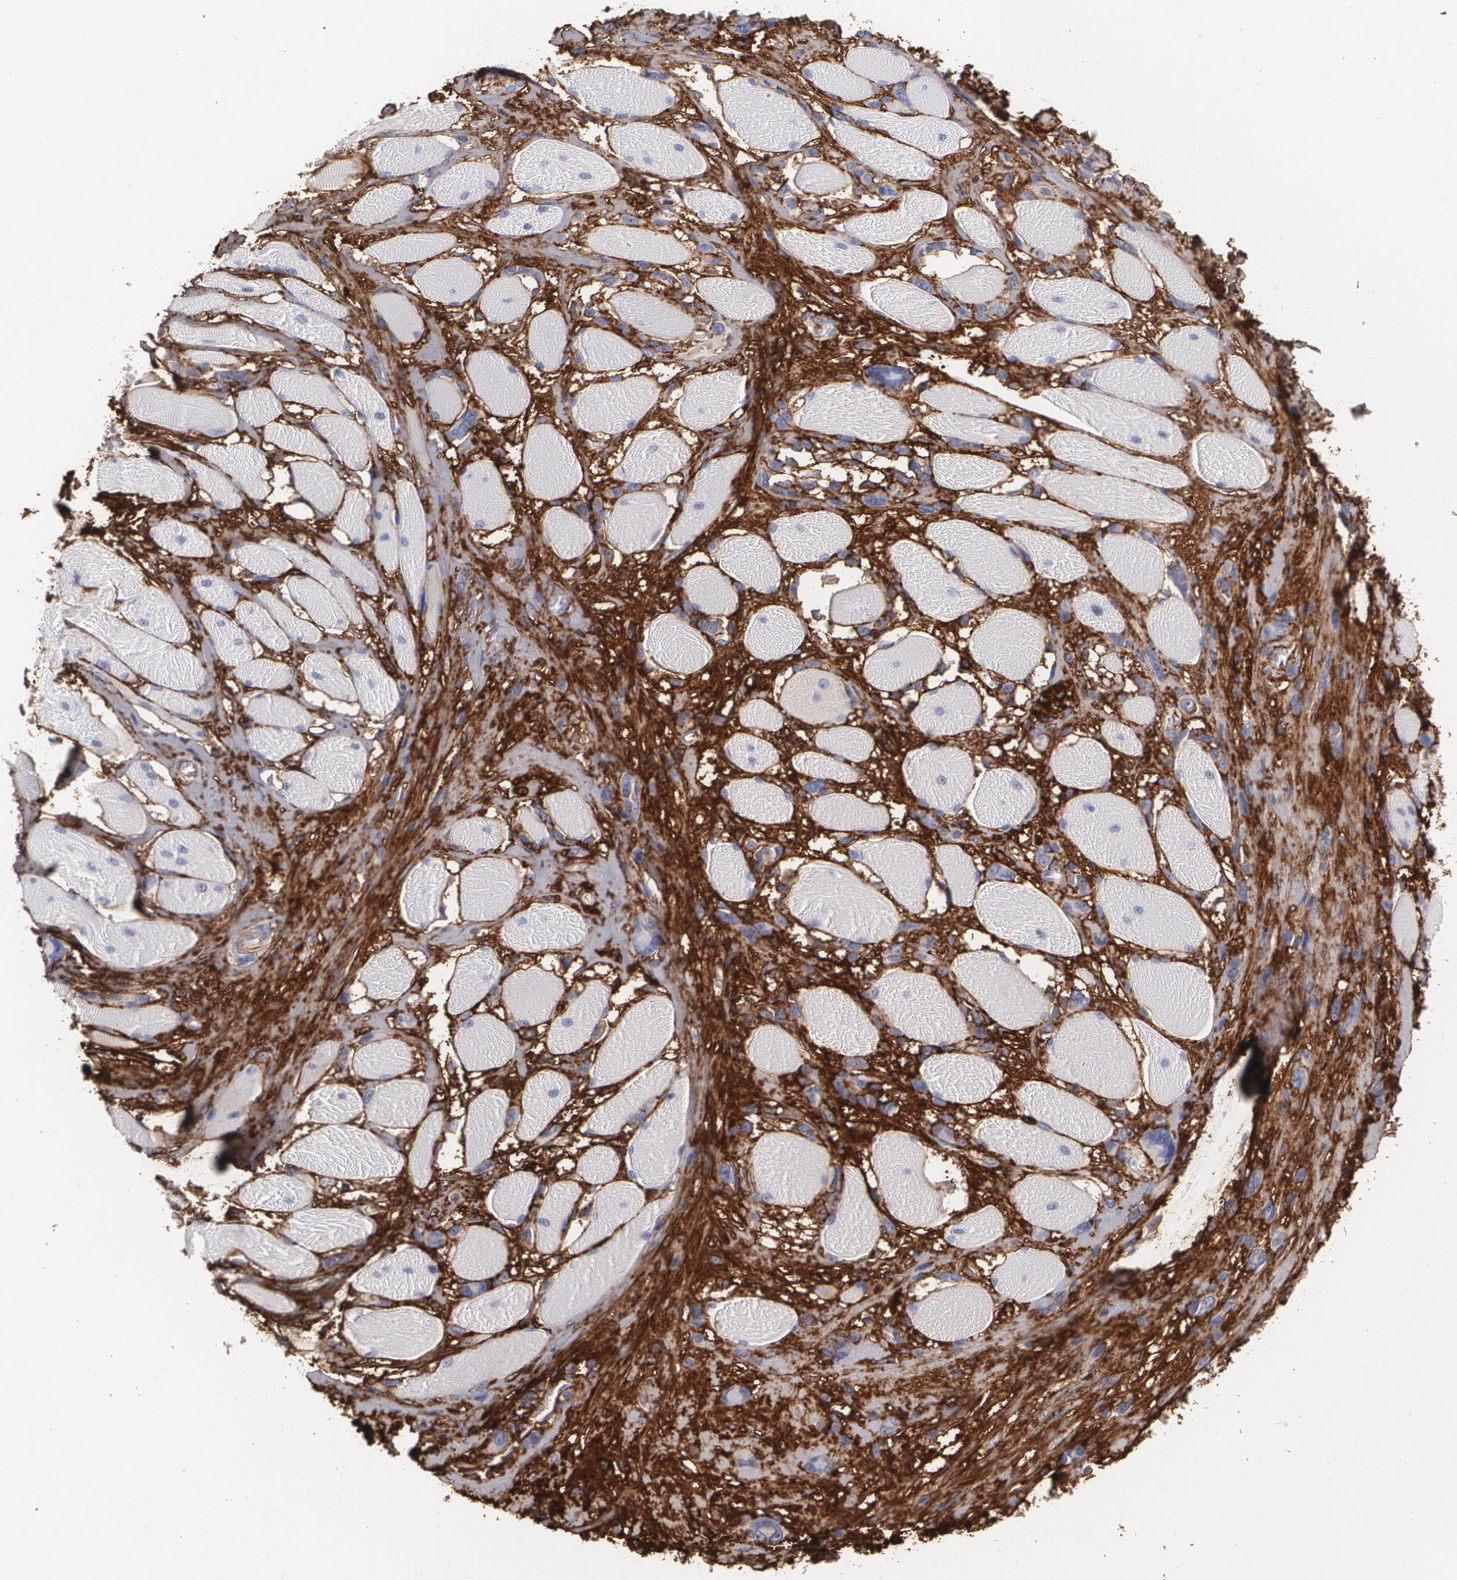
{"staining": {"intensity": "negative", "quantity": "none", "location": "none"}, "tissue": "melanoma", "cell_type": "Tumor cells", "image_type": "cancer", "snomed": [{"axis": "morphology", "description": "Malignant melanoma, NOS"}, {"axis": "topography", "description": "Skin"}], "caption": "This is an immunohistochemistry photomicrograph of melanoma. There is no staining in tumor cells.", "gene": "FBLN1", "patient": {"sex": "male", "age": 91}}